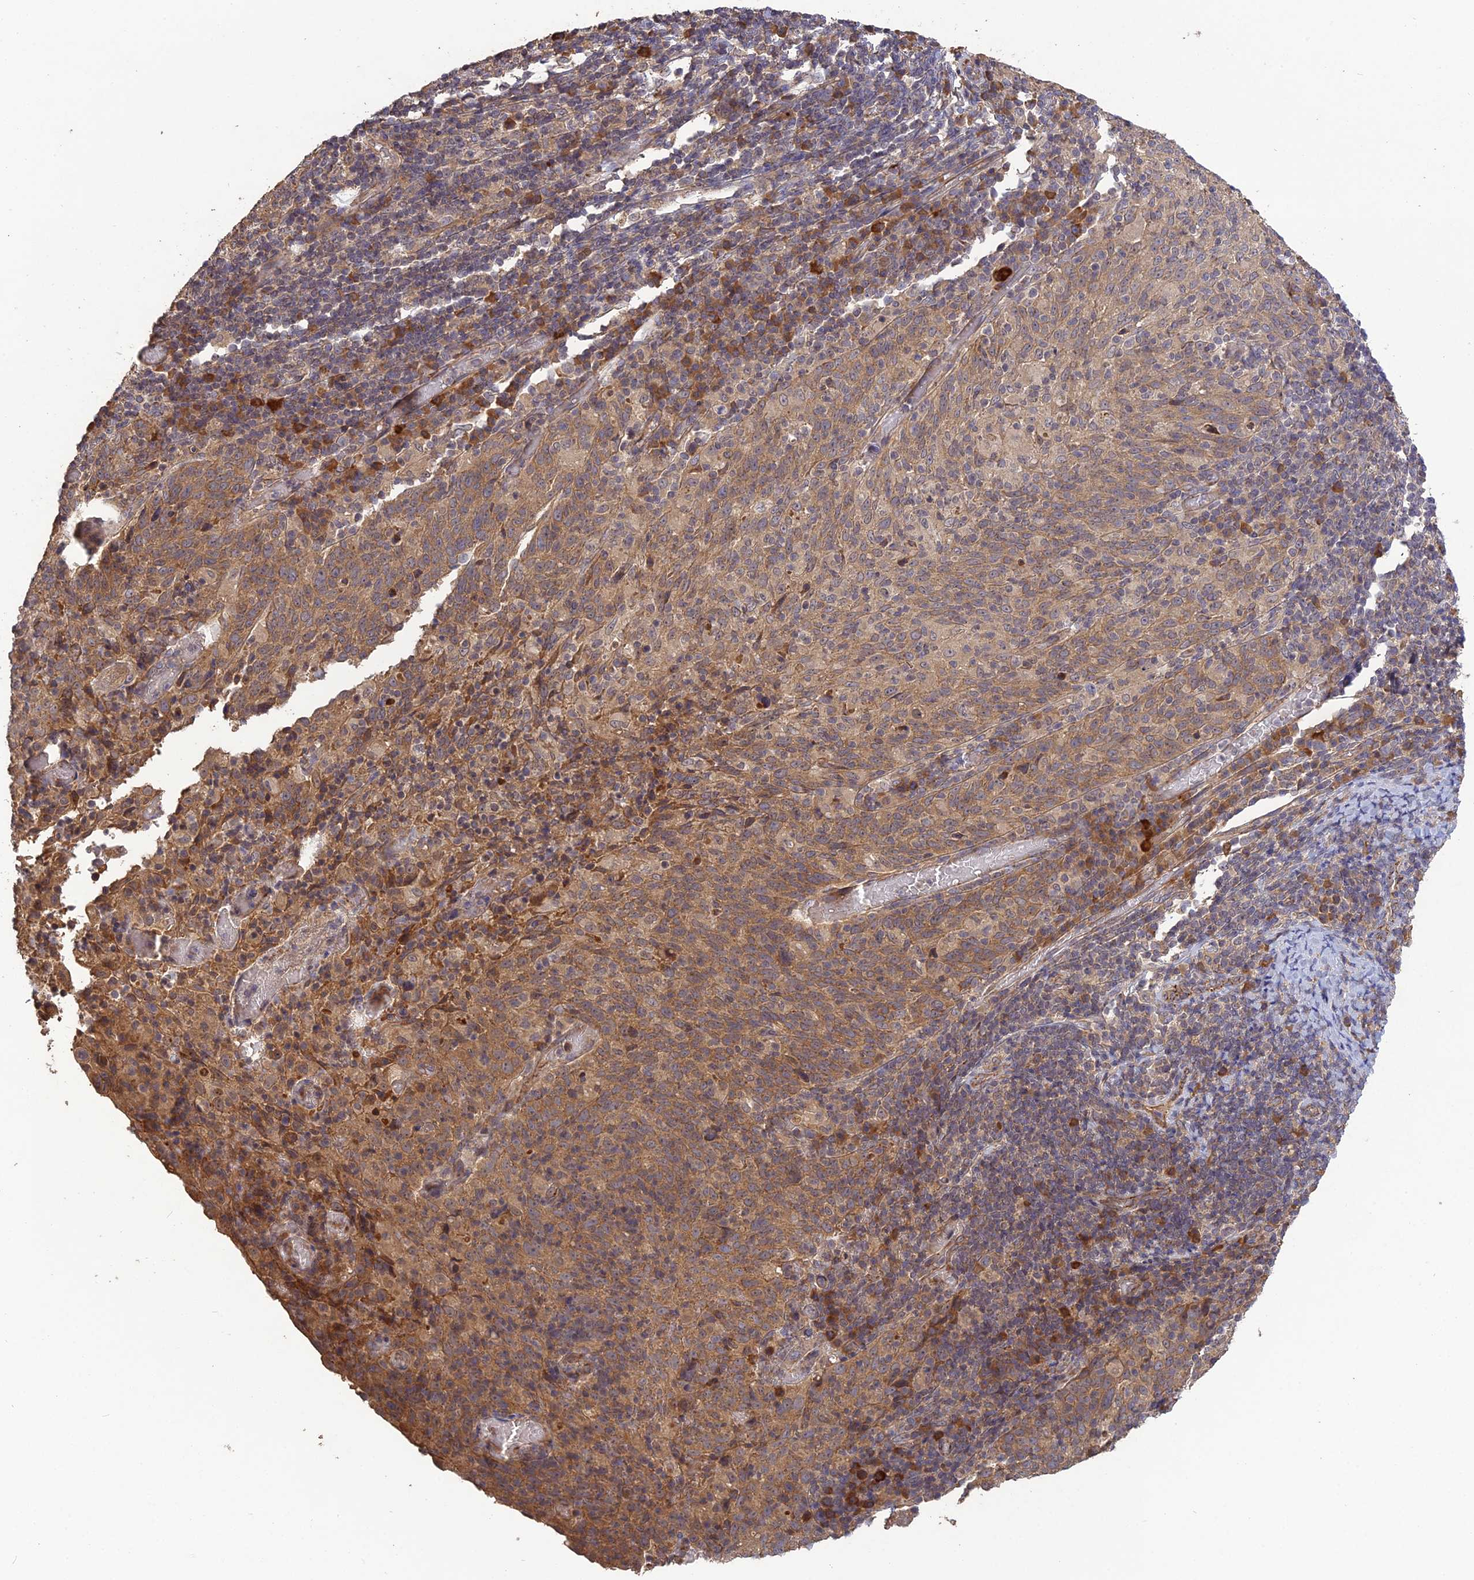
{"staining": {"intensity": "moderate", "quantity": "25%-75%", "location": "cytoplasmic/membranous"}, "tissue": "cervical cancer", "cell_type": "Tumor cells", "image_type": "cancer", "snomed": [{"axis": "morphology", "description": "Squamous cell carcinoma, NOS"}, {"axis": "topography", "description": "Cervix"}], "caption": "Cervical squamous cell carcinoma stained for a protein (brown) demonstrates moderate cytoplasmic/membranous positive staining in approximately 25%-75% of tumor cells.", "gene": "ARHGAP40", "patient": {"sex": "female", "age": 52}}